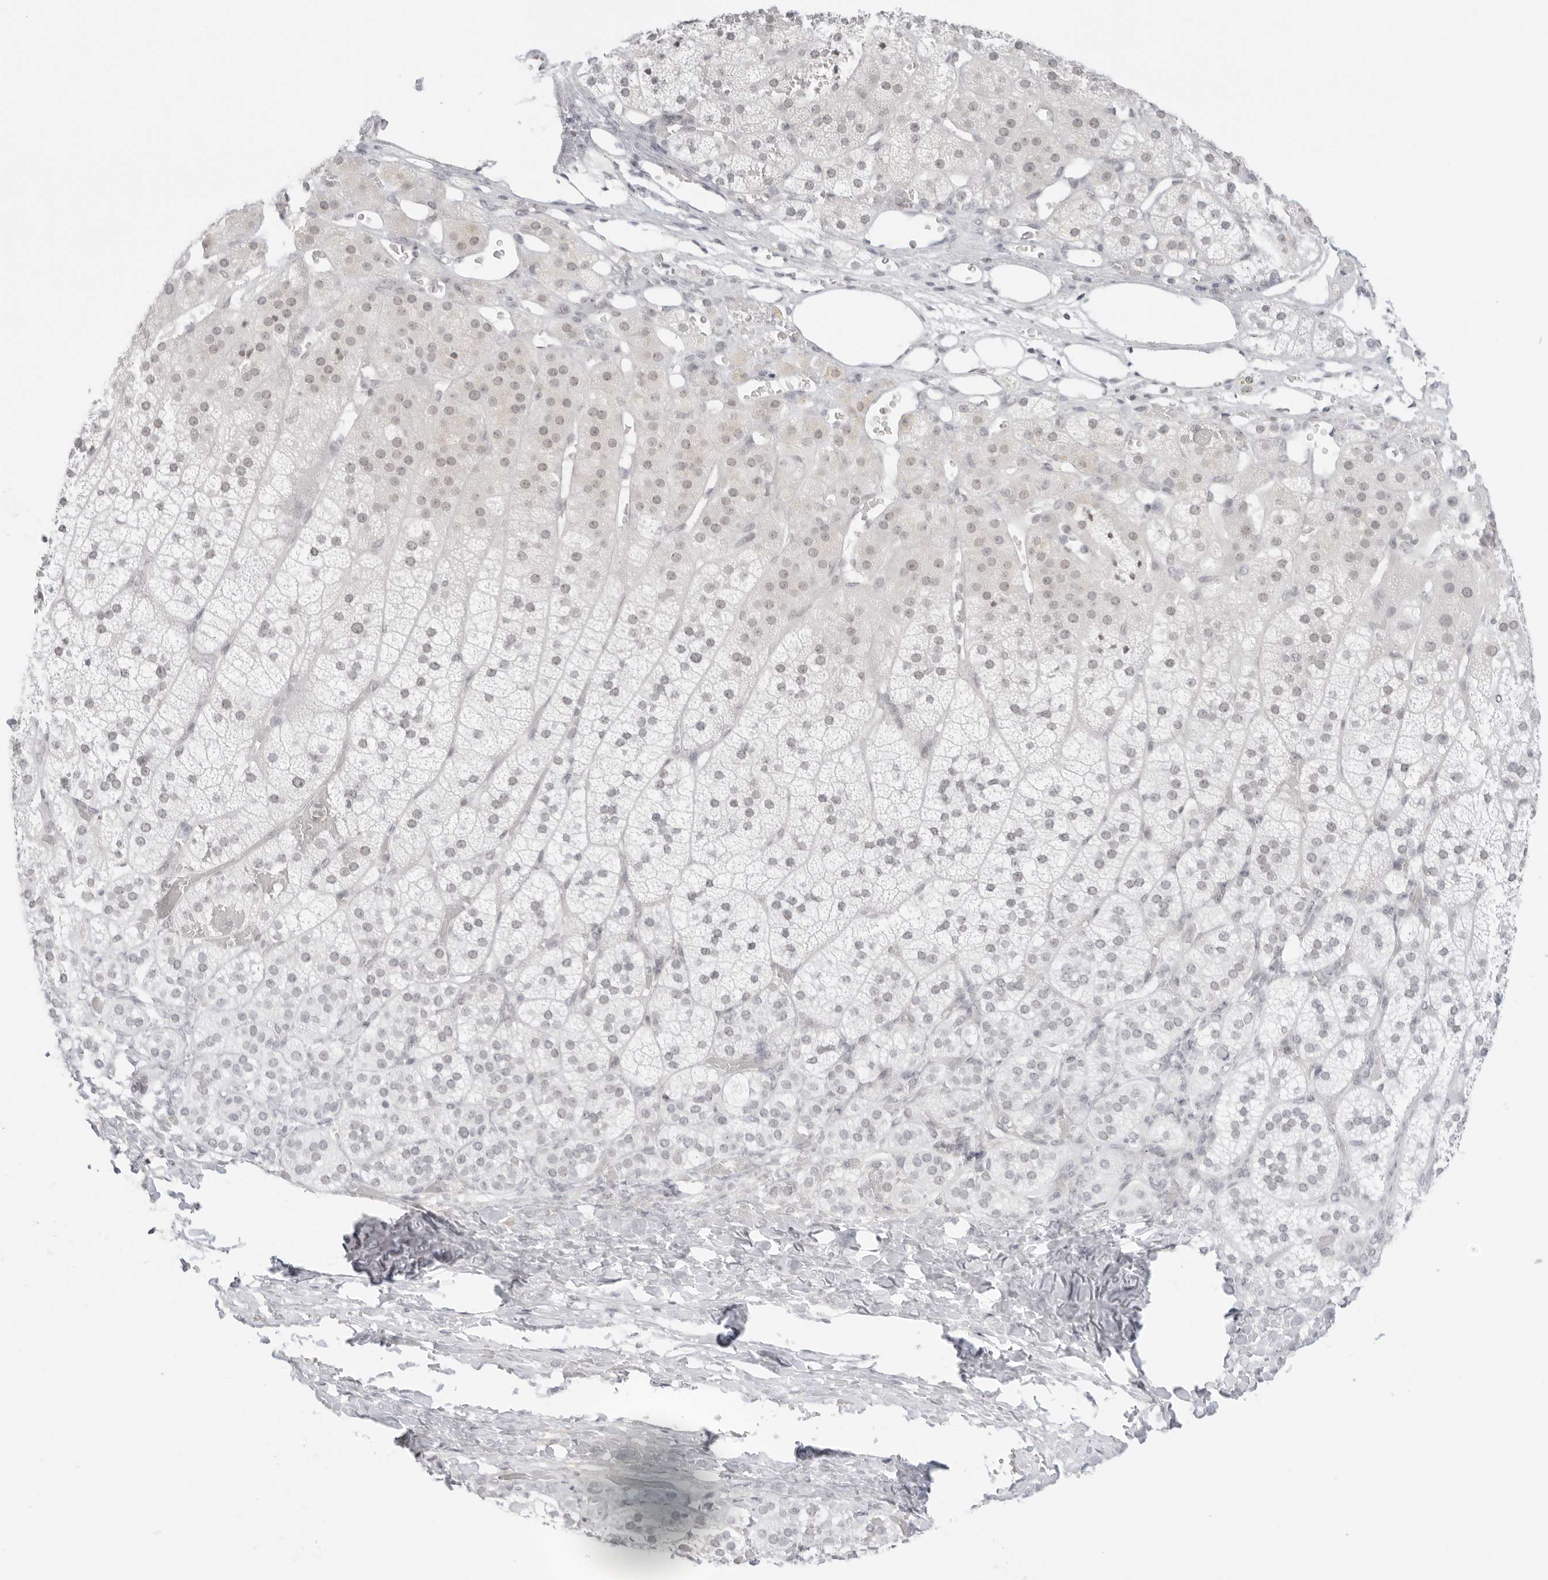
{"staining": {"intensity": "weak", "quantity": "25%-75%", "location": "nuclear"}, "tissue": "adrenal gland", "cell_type": "Glandular cells", "image_type": "normal", "snomed": [{"axis": "morphology", "description": "Normal tissue, NOS"}, {"axis": "topography", "description": "Adrenal gland"}], "caption": "IHC (DAB (3,3'-diaminobenzidine)) staining of benign human adrenal gland demonstrates weak nuclear protein positivity in about 25%-75% of glandular cells.", "gene": "TCIM", "patient": {"sex": "female", "age": 44}}